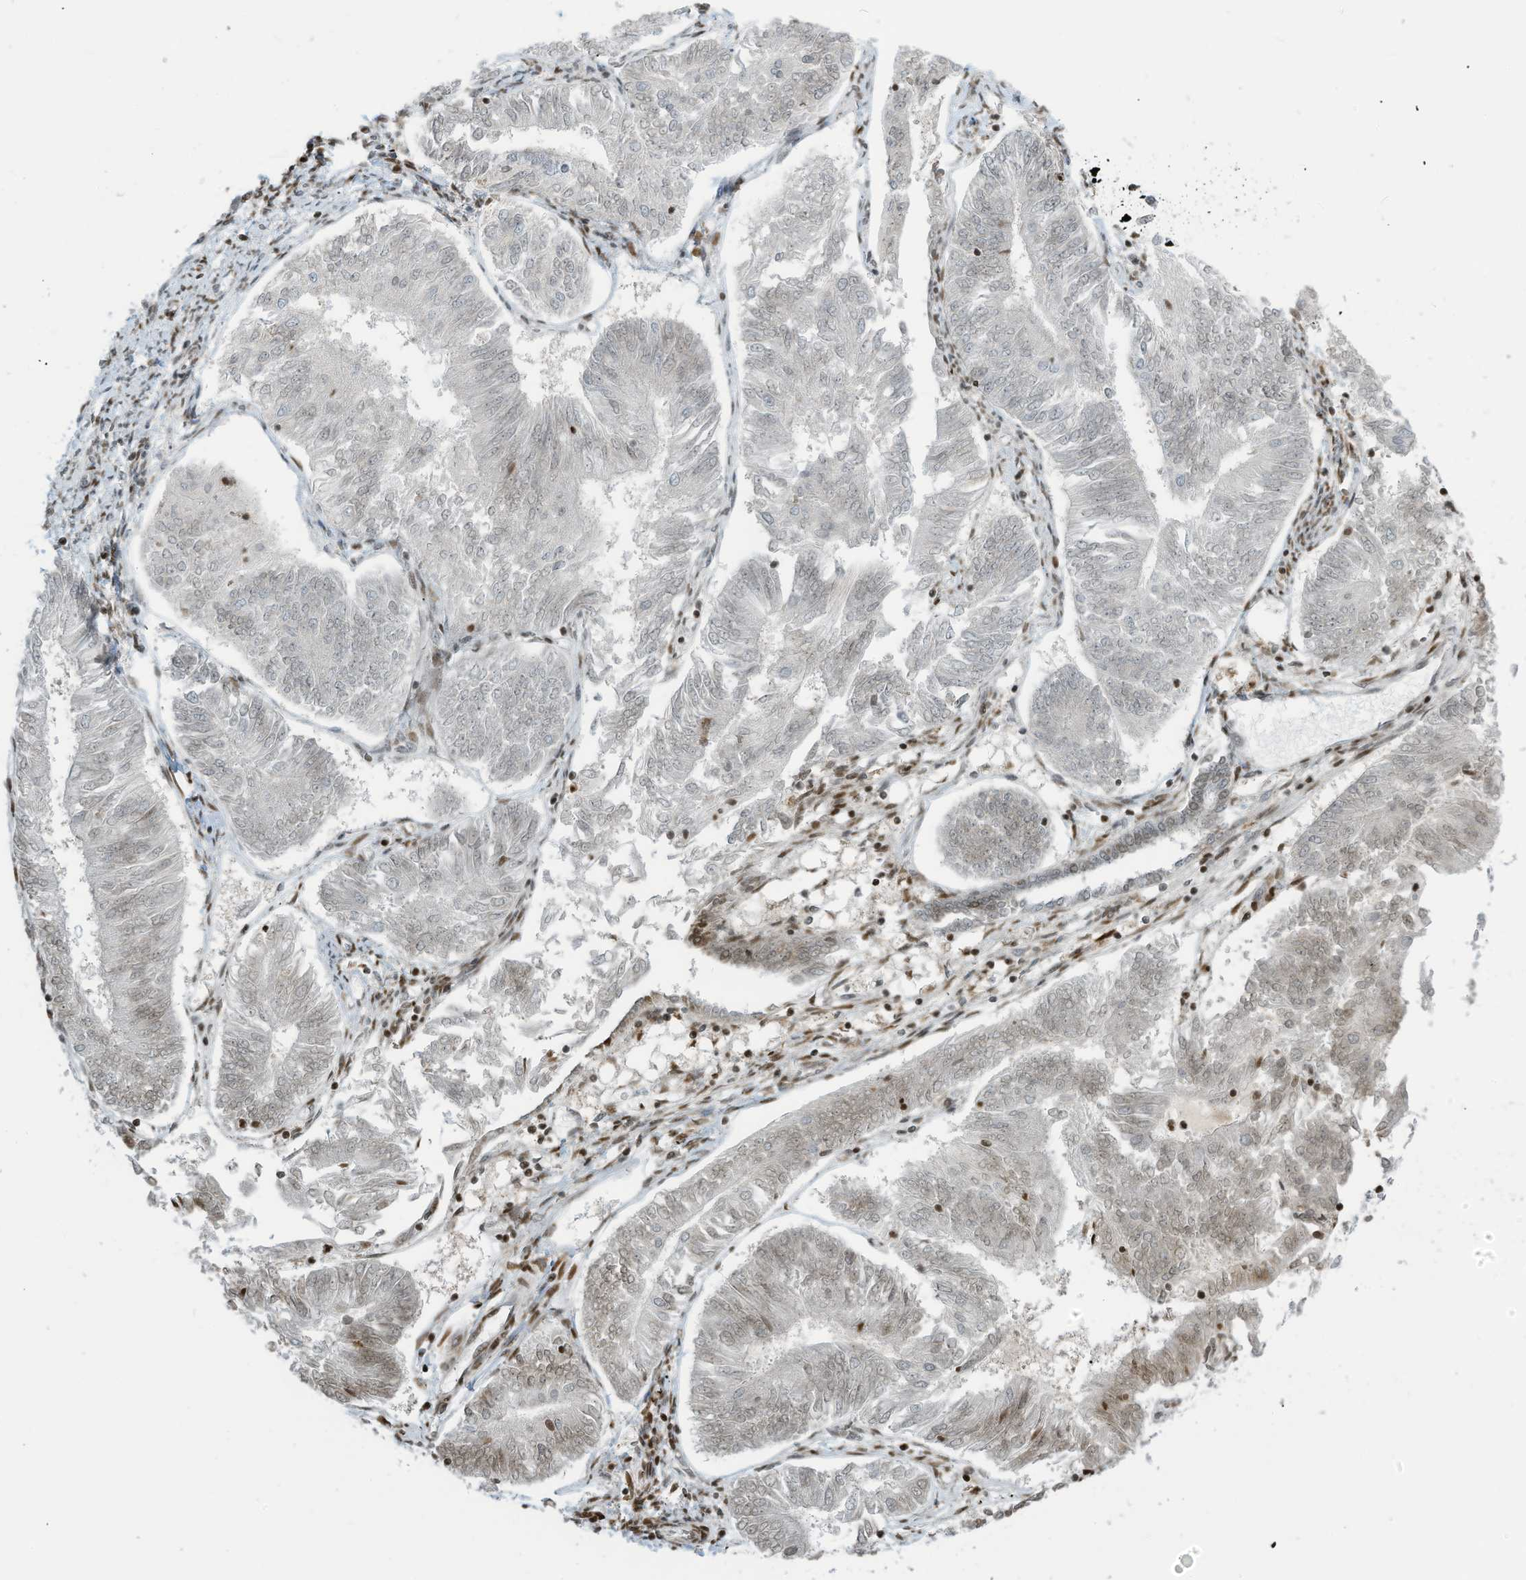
{"staining": {"intensity": "weak", "quantity": "25%-75%", "location": "nuclear"}, "tissue": "endometrial cancer", "cell_type": "Tumor cells", "image_type": "cancer", "snomed": [{"axis": "morphology", "description": "Adenocarcinoma, NOS"}, {"axis": "topography", "description": "Endometrium"}], "caption": "The micrograph demonstrates immunohistochemical staining of endometrial adenocarcinoma. There is weak nuclear staining is present in about 25%-75% of tumor cells. (brown staining indicates protein expression, while blue staining denotes nuclei).", "gene": "ADI1", "patient": {"sex": "female", "age": 58}}